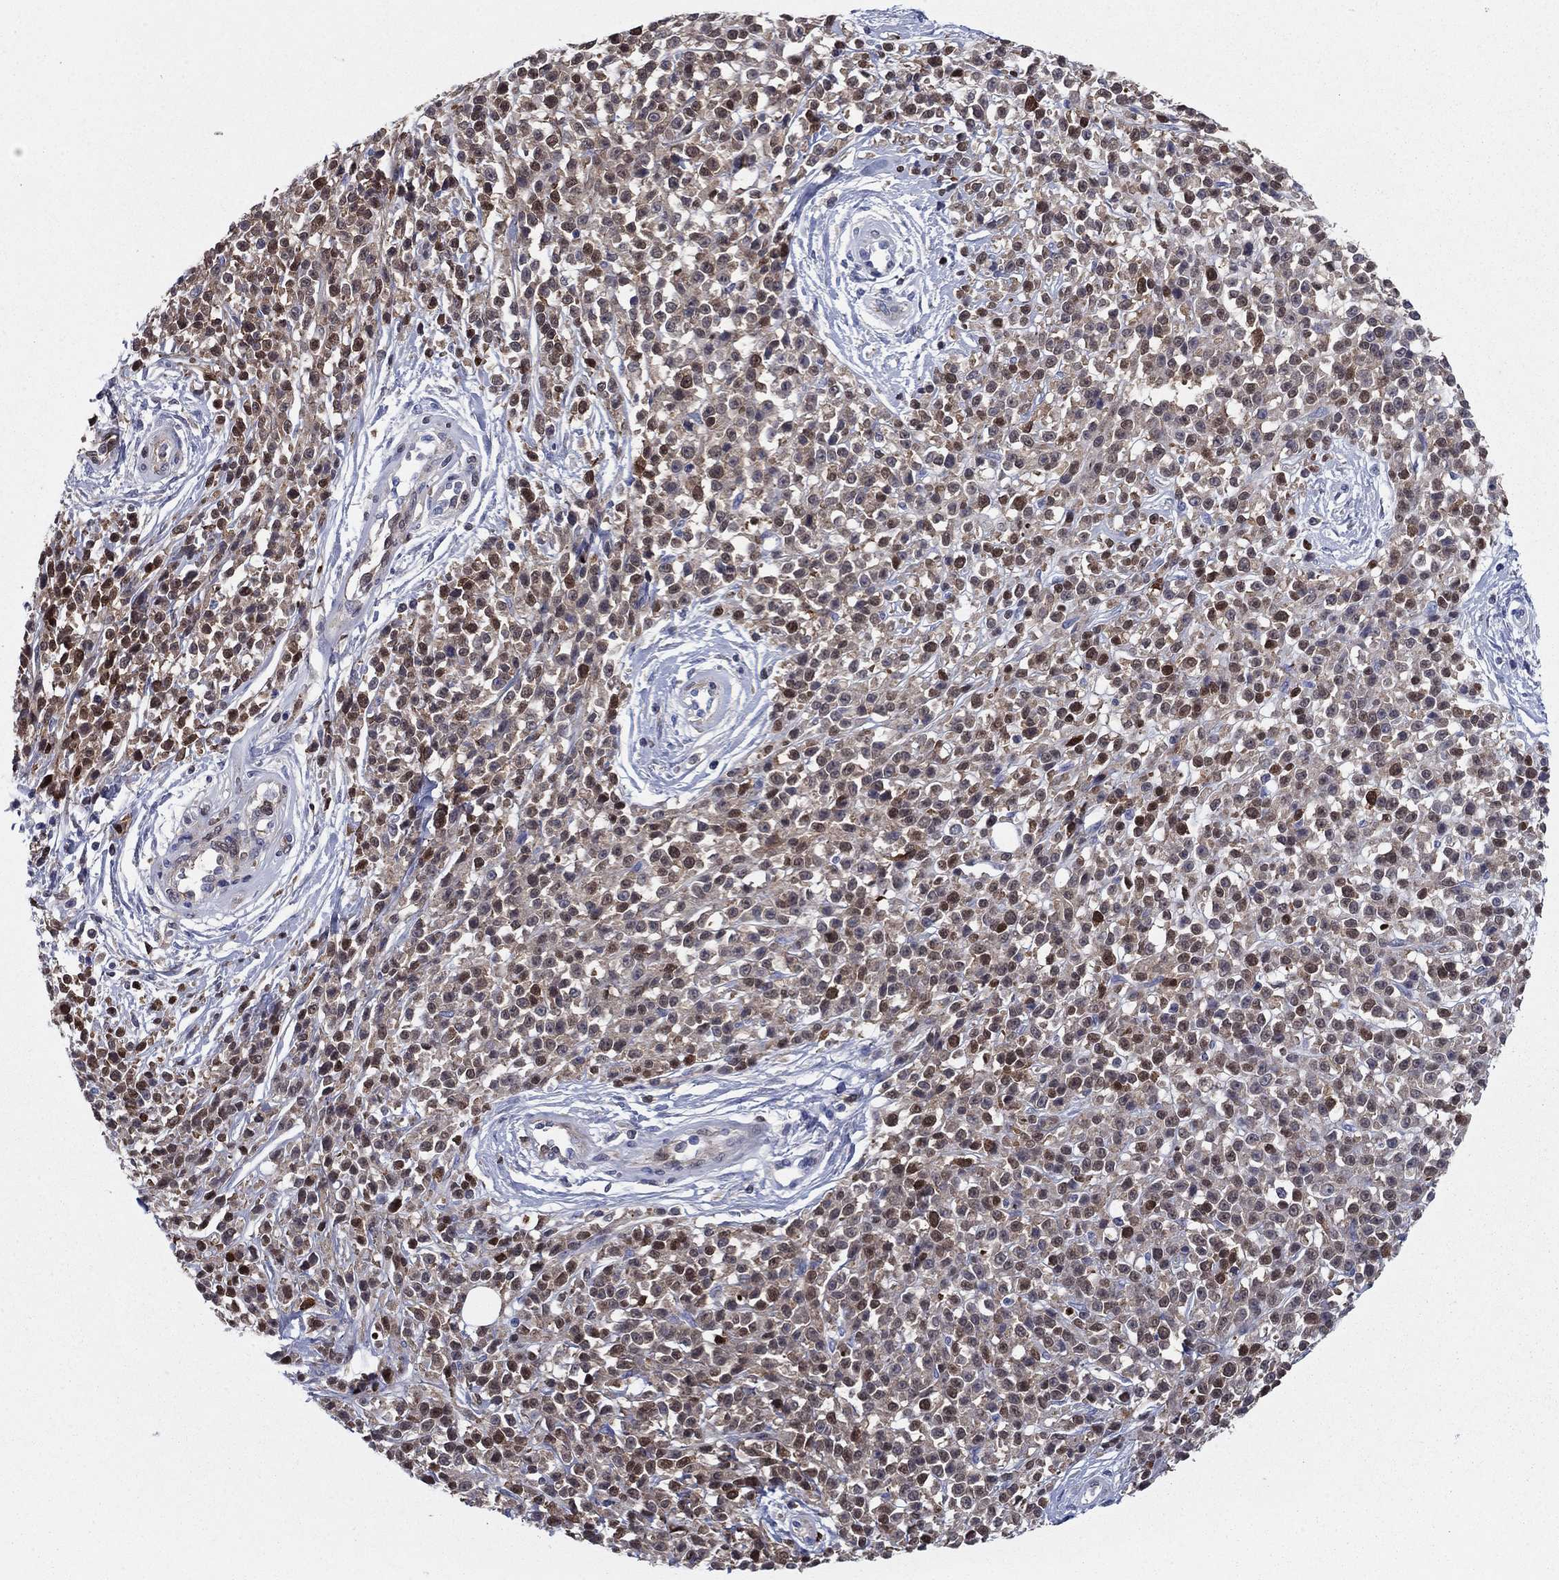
{"staining": {"intensity": "strong", "quantity": "<25%", "location": "nuclear"}, "tissue": "melanoma", "cell_type": "Tumor cells", "image_type": "cancer", "snomed": [{"axis": "morphology", "description": "Malignant melanoma, NOS"}, {"axis": "topography", "description": "Skin"}, {"axis": "topography", "description": "Skin of trunk"}], "caption": "Immunohistochemical staining of human melanoma shows strong nuclear protein positivity in about <25% of tumor cells.", "gene": "STMN1", "patient": {"sex": "male", "age": 74}}